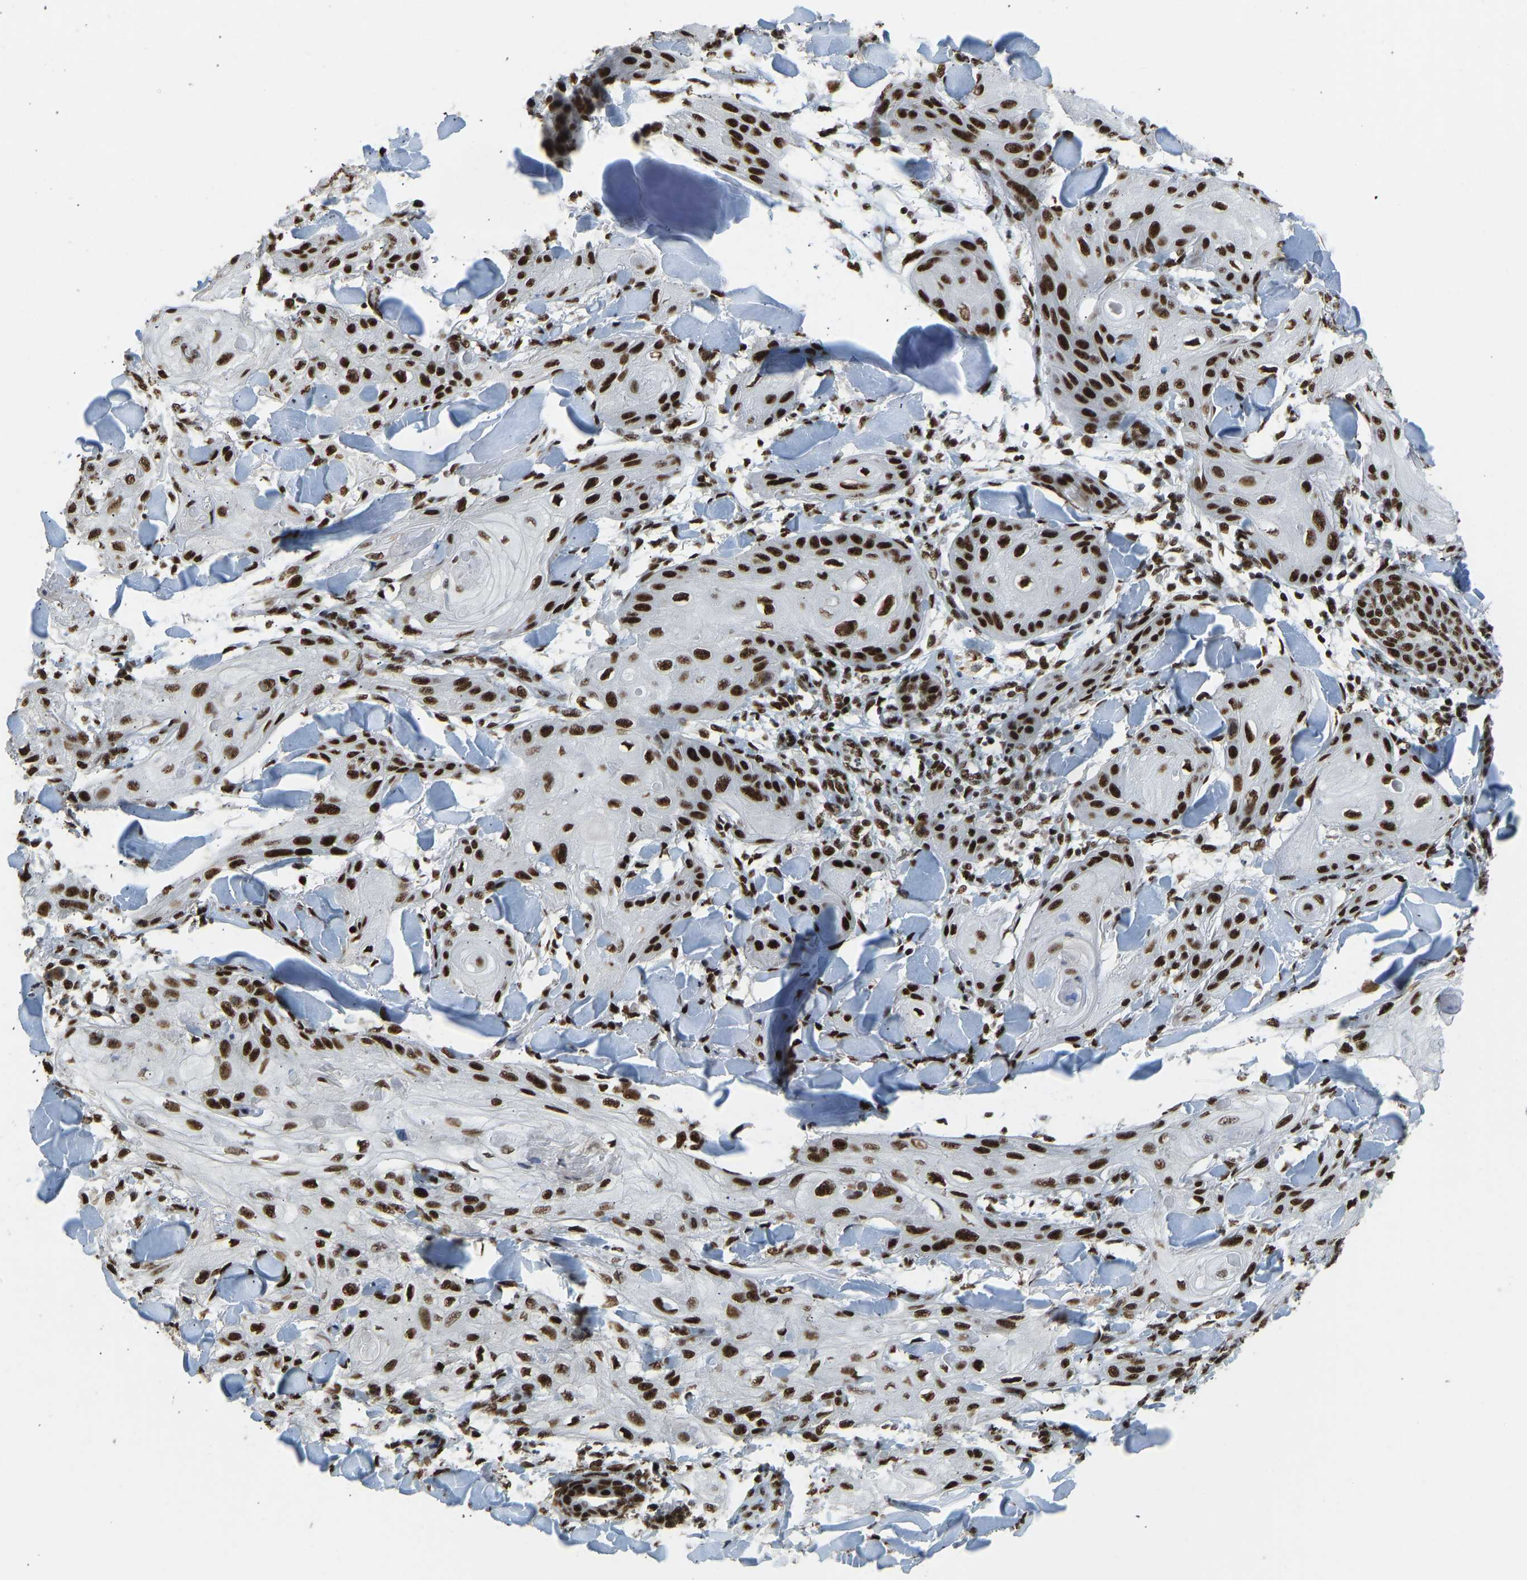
{"staining": {"intensity": "strong", "quantity": ">75%", "location": "nuclear"}, "tissue": "skin cancer", "cell_type": "Tumor cells", "image_type": "cancer", "snomed": [{"axis": "morphology", "description": "Squamous cell carcinoma, NOS"}, {"axis": "topography", "description": "Skin"}], "caption": "A high amount of strong nuclear expression is seen in about >75% of tumor cells in skin cancer (squamous cell carcinoma) tissue.", "gene": "FOXK1", "patient": {"sex": "male", "age": 74}}